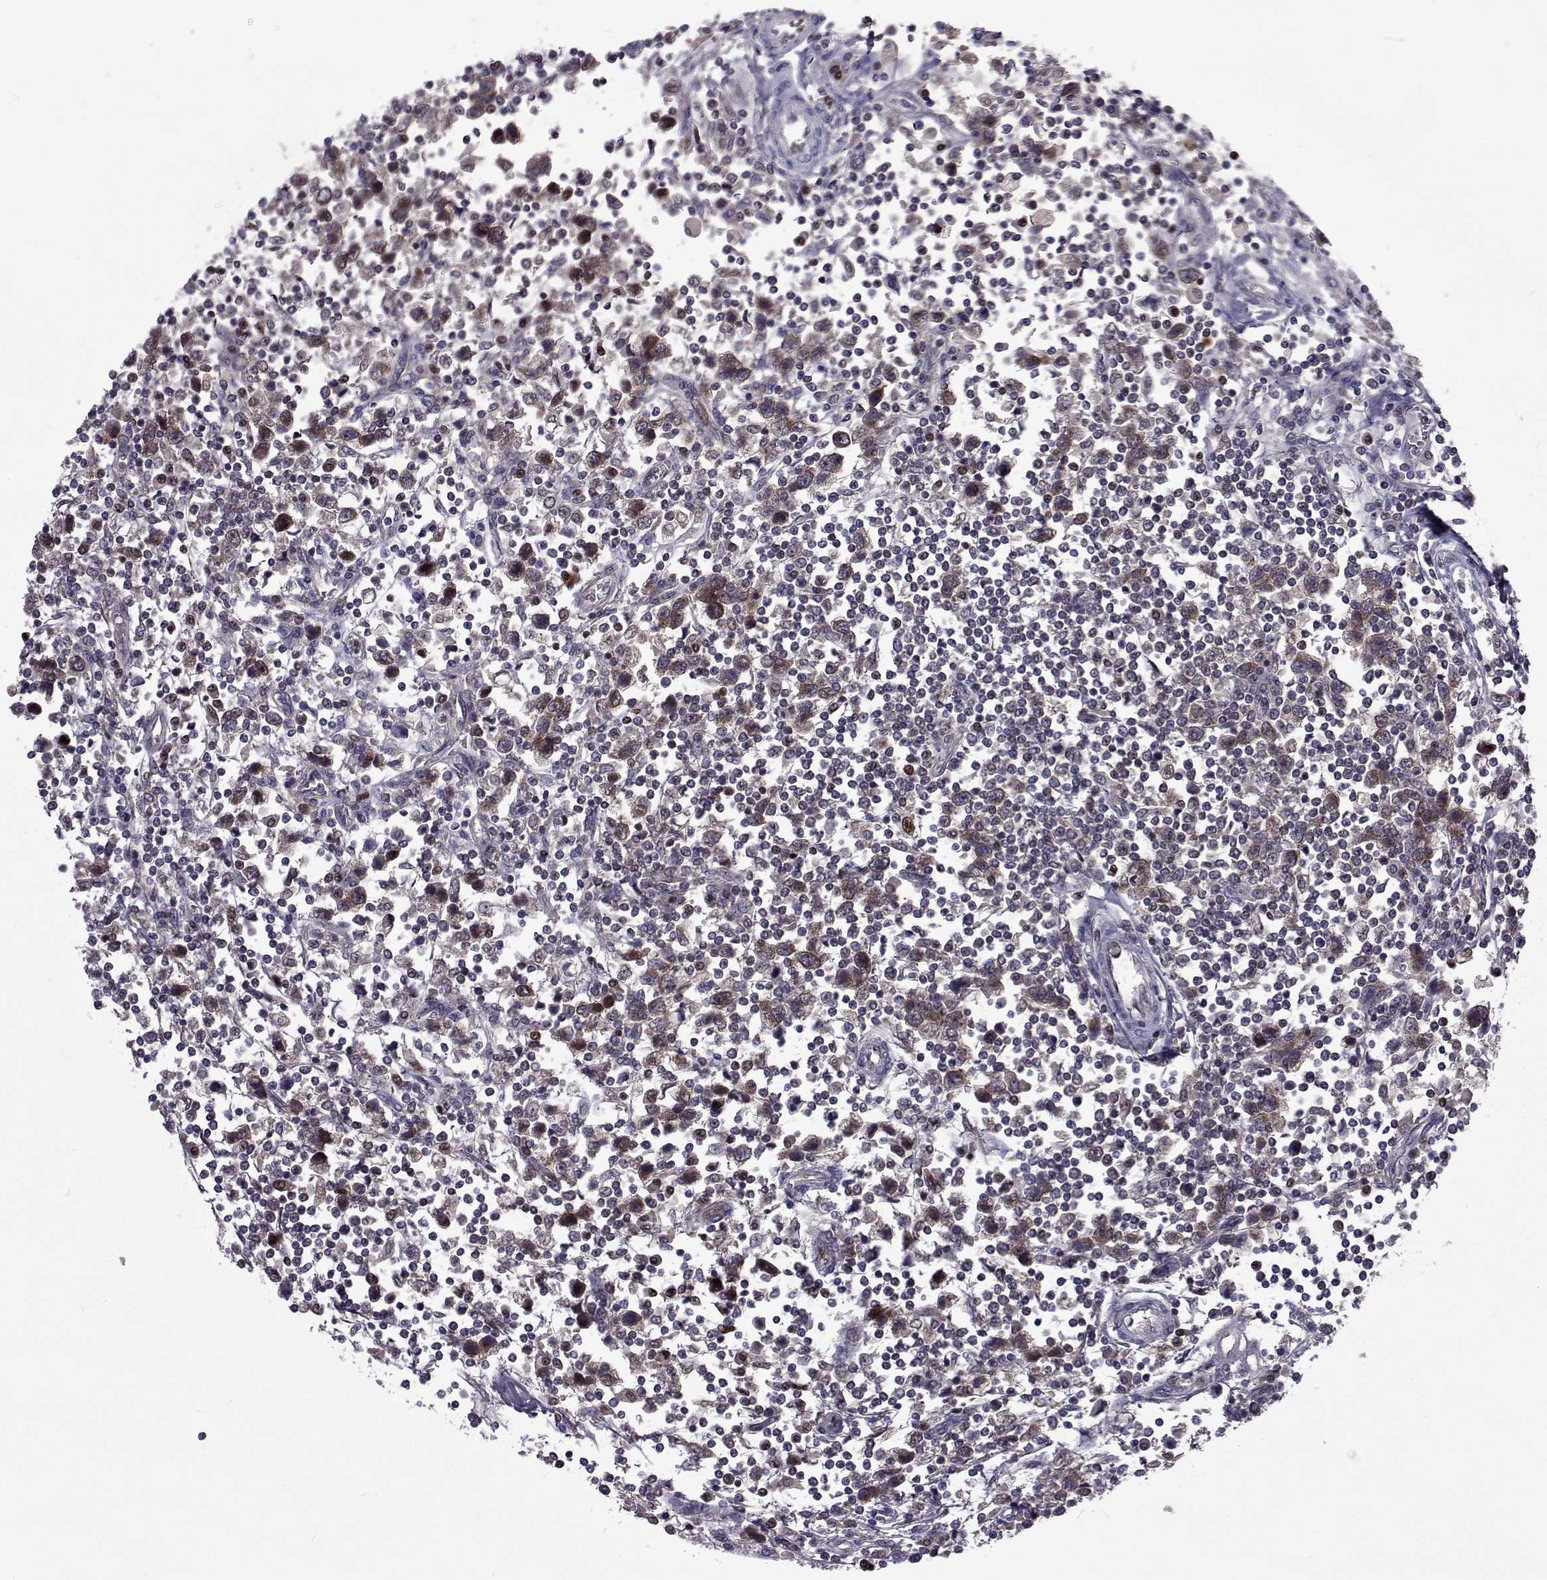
{"staining": {"intensity": "weak", "quantity": "25%-75%", "location": "nuclear"}, "tissue": "testis cancer", "cell_type": "Tumor cells", "image_type": "cancer", "snomed": [{"axis": "morphology", "description": "Seminoma, NOS"}, {"axis": "topography", "description": "Testis"}], "caption": "Immunohistochemistry (IHC) staining of seminoma (testis), which demonstrates low levels of weak nuclear expression in approximately 25%-75% of tumor cells indicating weak nuclear protein expression. The staining was performed using DAB (3,3'-diaminobenzidine) (brown) for protein detection and nuclei were counterstained in hematoxylin (blue).", "gene": "TCF15", "patient": {"sex": "male", "age": 34}}